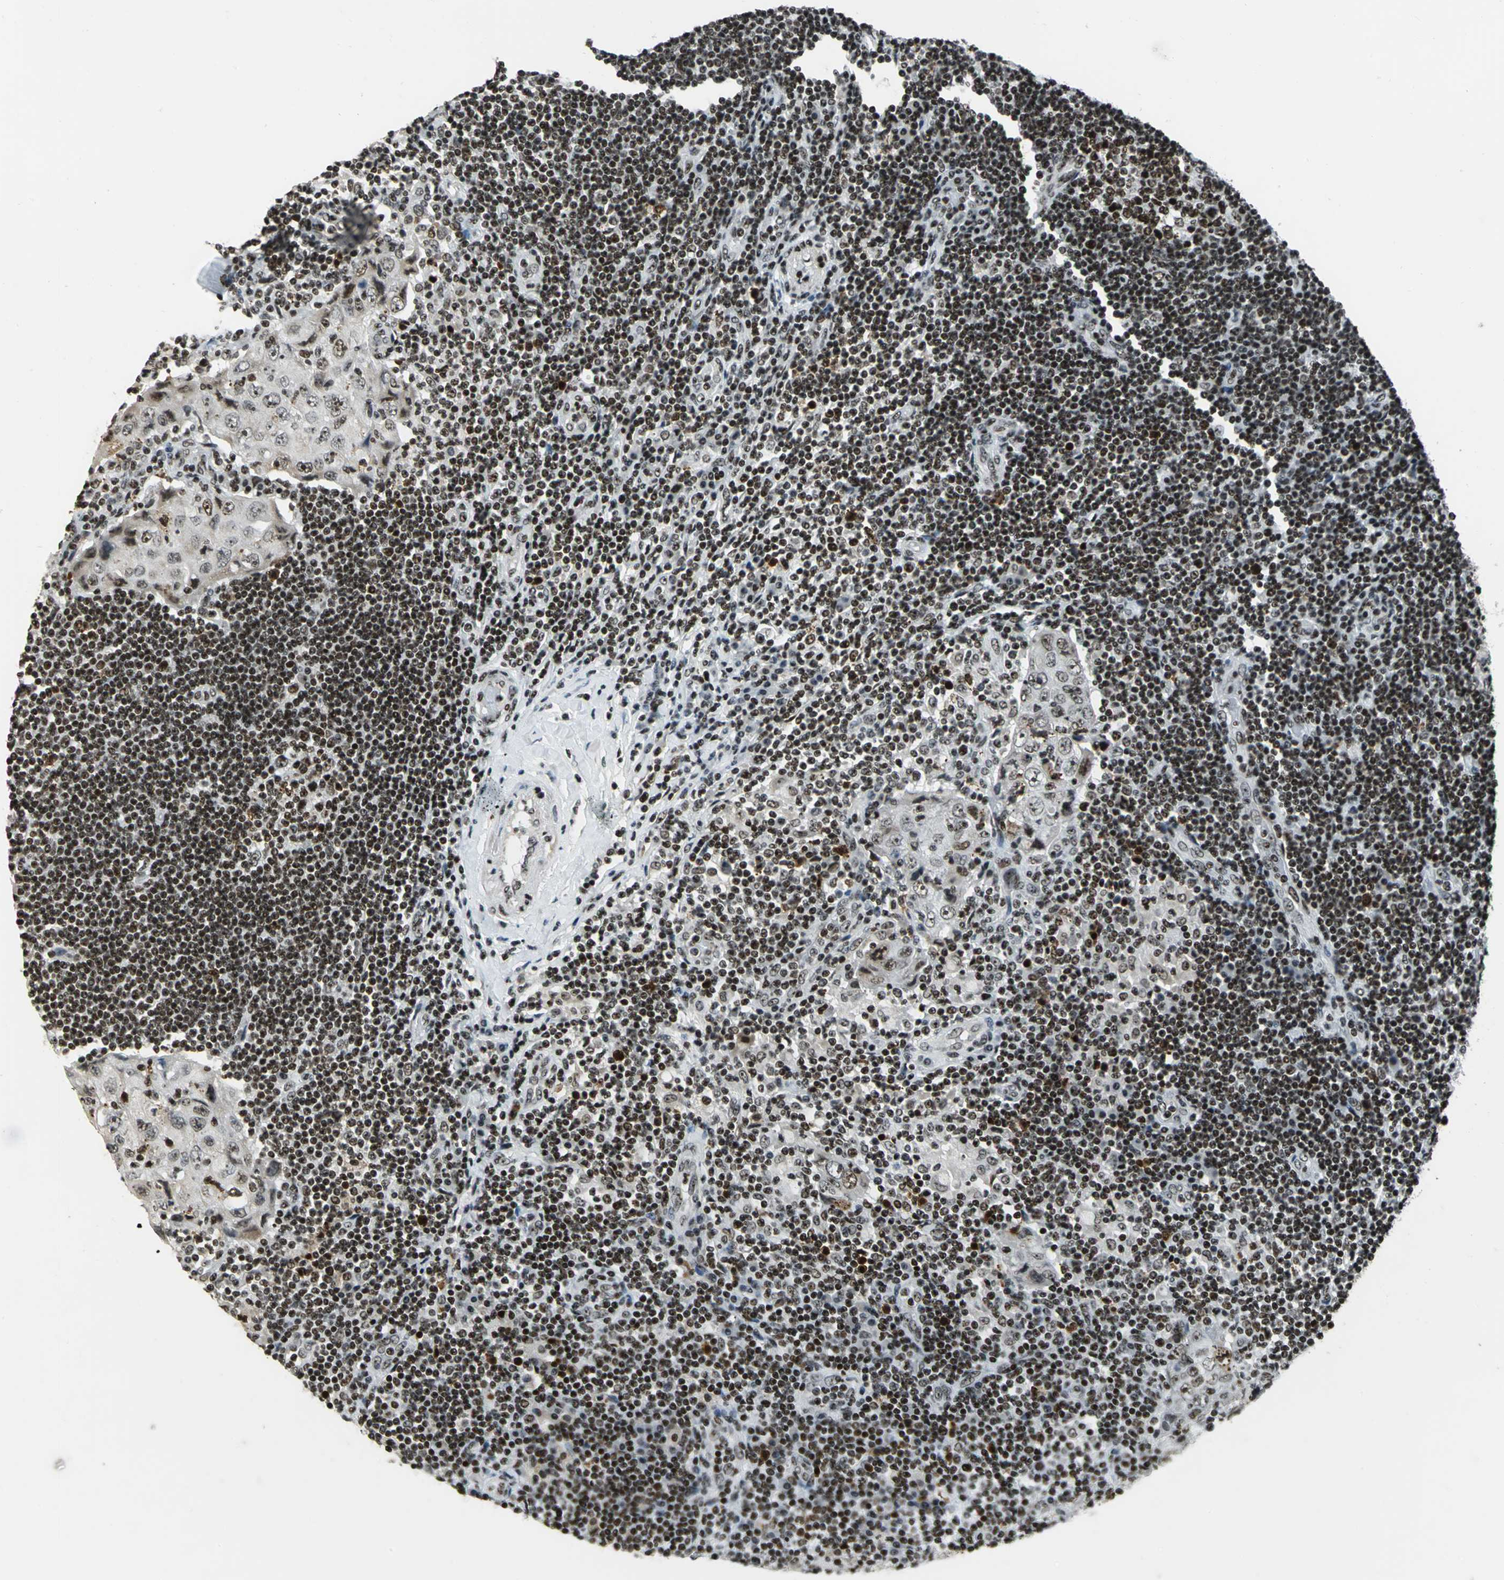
{"staining": {"intensity": "strong", "quantity": ">75%", "location": "nuclear"}, "tissue": "lymph node", "cell_type": "Germinal center cells", "image_type": "normal", "snomed": [{"axis": "morphology", "description": "Normal tissue, NOS"}, {"axis": "morphology", "description": "Squamous cell carcinoma, metastatic, NOS"}, {"axis": "topography", "description": "Lymph node"}], "caption": "This is a micrograph of IHC staining of normal lymph node, which shows strong expression in the nuclear of germinal center cells.", "gene": "UBTF", "patient": {"sex": "female", "age": 53}}